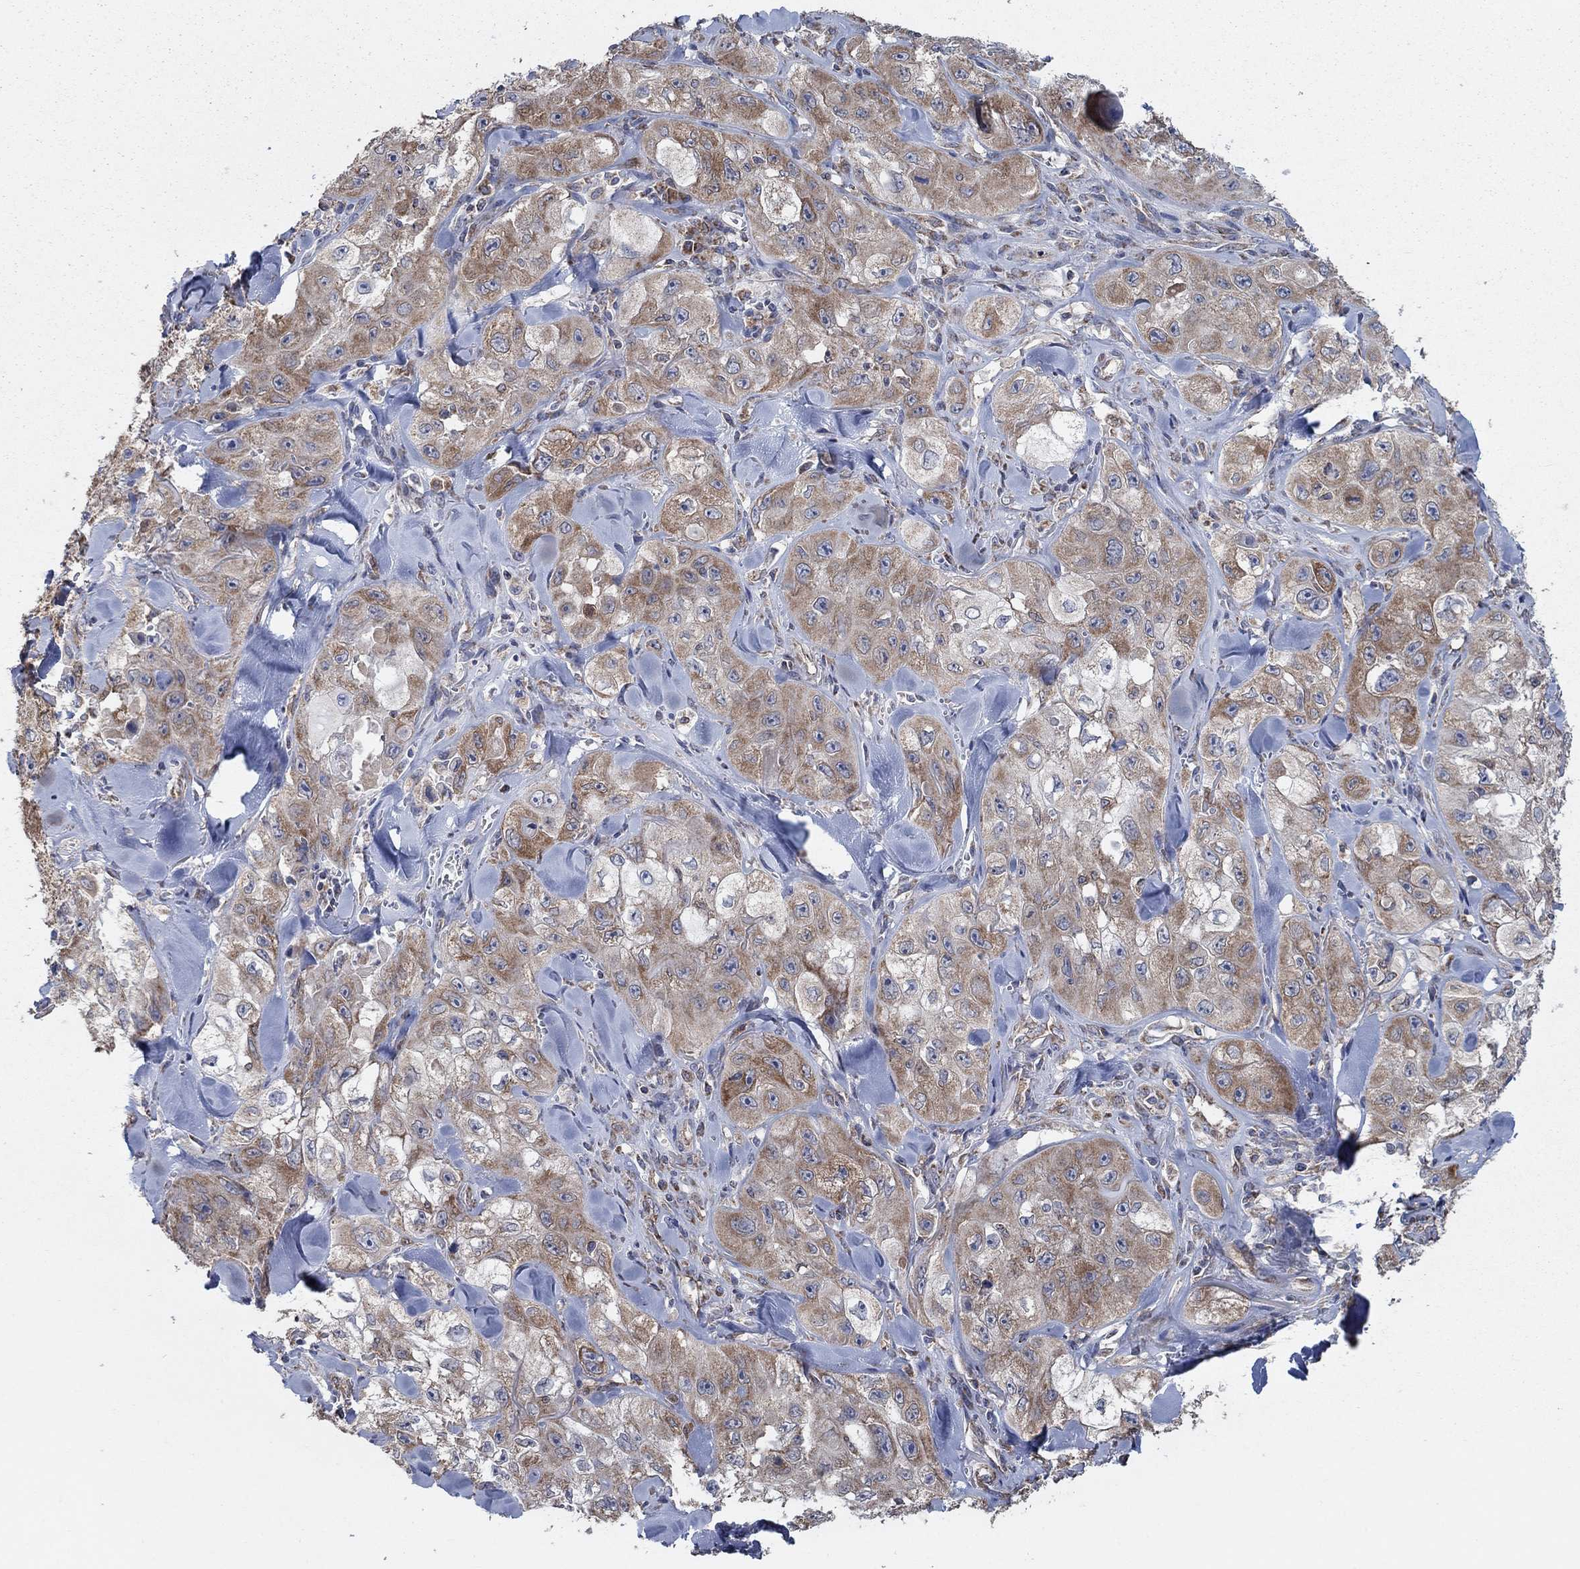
{"staining": {"intensity": "weak", "quantity": ">75%", "location": "cytoplasmic/membranous"}, "tissue": "skin cancer", "cell_type": "Tumor cells", "image_type": "cancer", "snomed": [{"axis": "morphology", "description": "Squamous cell carcinoma, NOS"}, {"axis": "topography", "description": "Skin"}, {"axis": "topography", "description": "Subcutis"}], "caption": "DAB (3,3'-diaminobenzidine) immunohistochemical staining of human skin squamous cell carcinoma shows weak cytoplasmic/membranous protein positivity in approximately >75% of tumor cells.", "gene": "NCEH1", "patient": {"sex": "male", "age": 73}}